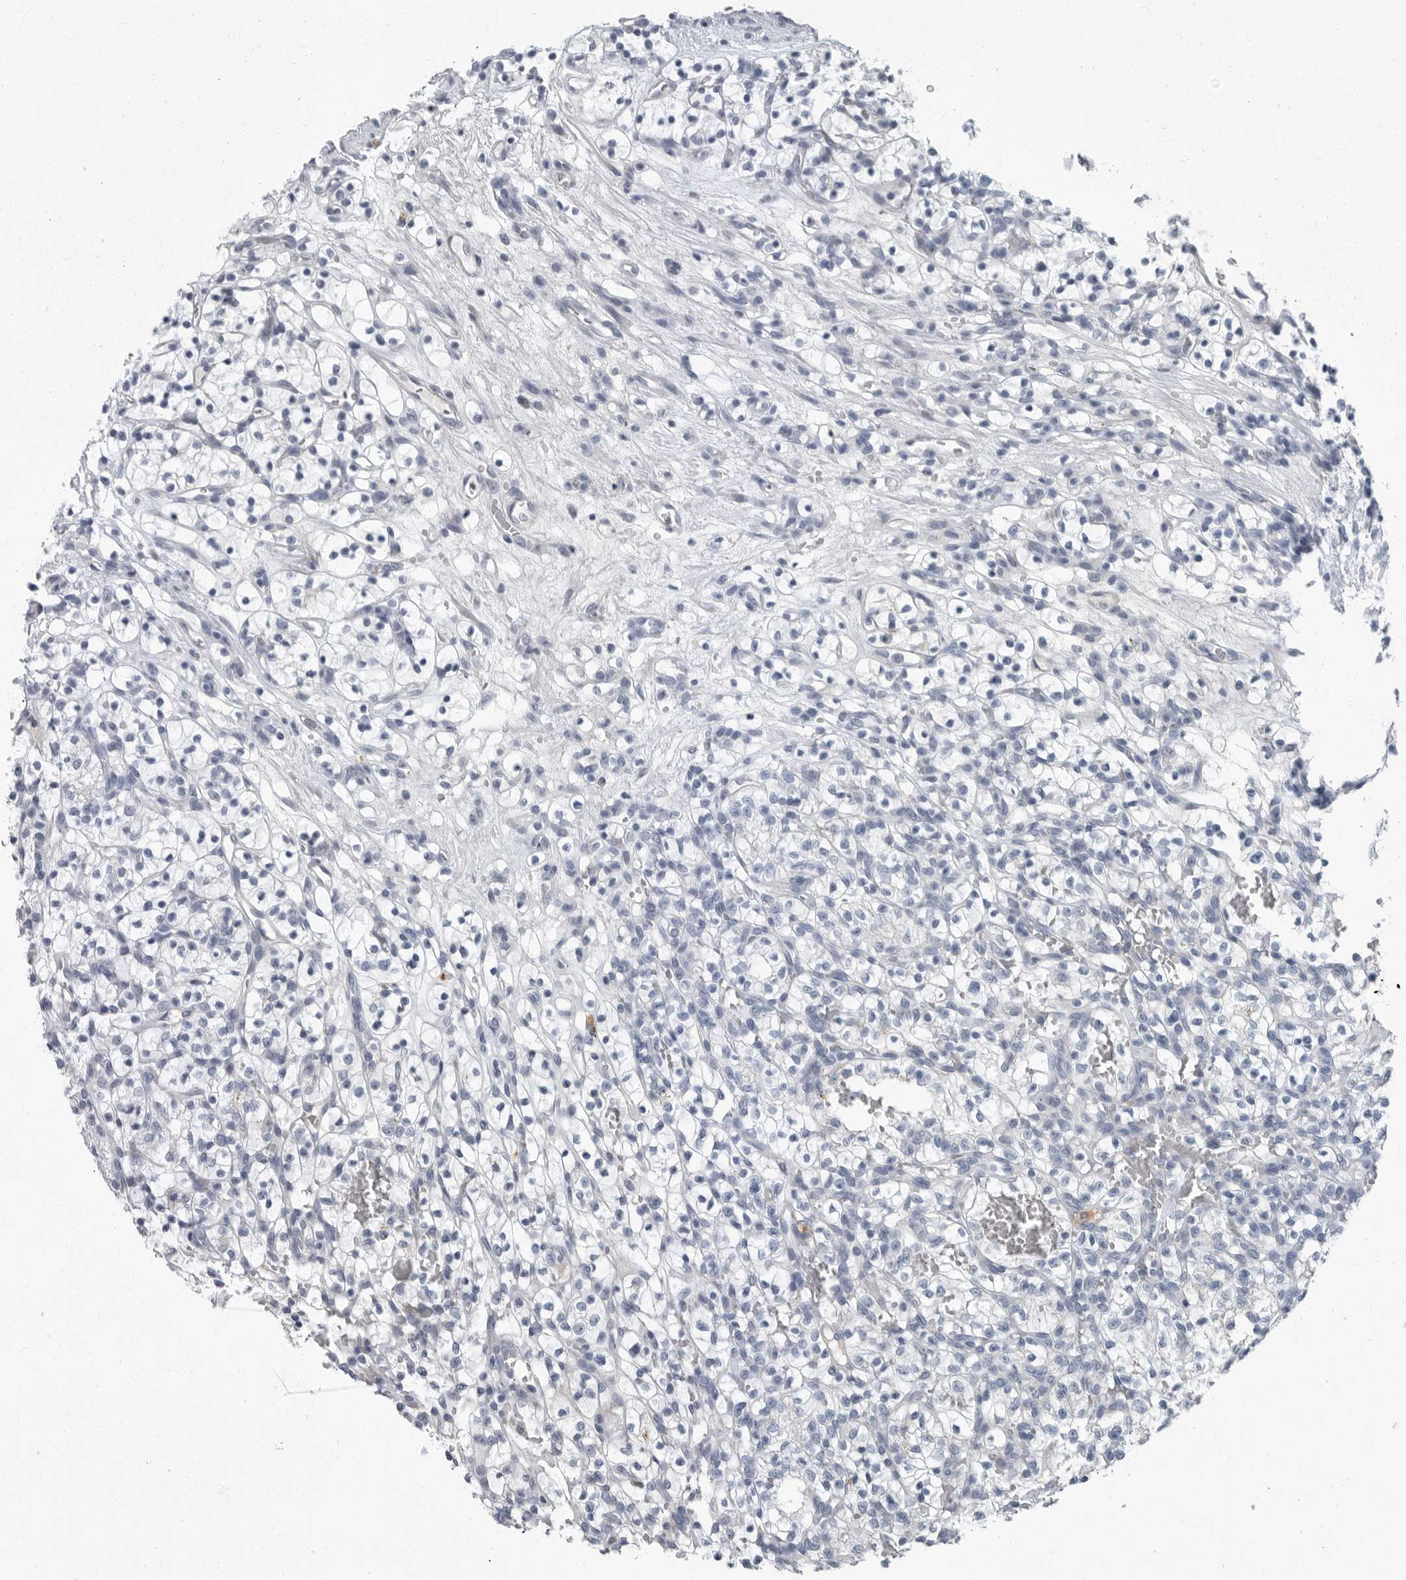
{"staining": {"intensity": "negative", "quantity": "none", "location": "none"}, "tissue": "renal cancer", "cell_type": "Tumor cells", "image_type": "cancer", "snomed": [{"axis": "morphology", "description": "Adenocarcinoma, NOS"}, {"axis": "topography", "description": "Kidney"}], "caption": "Tumor cells are negative for protein expression in human adenocarcinoma (renal).", "gene": "SLC25A39", "patient": {"sex": "female", "age": 57}}